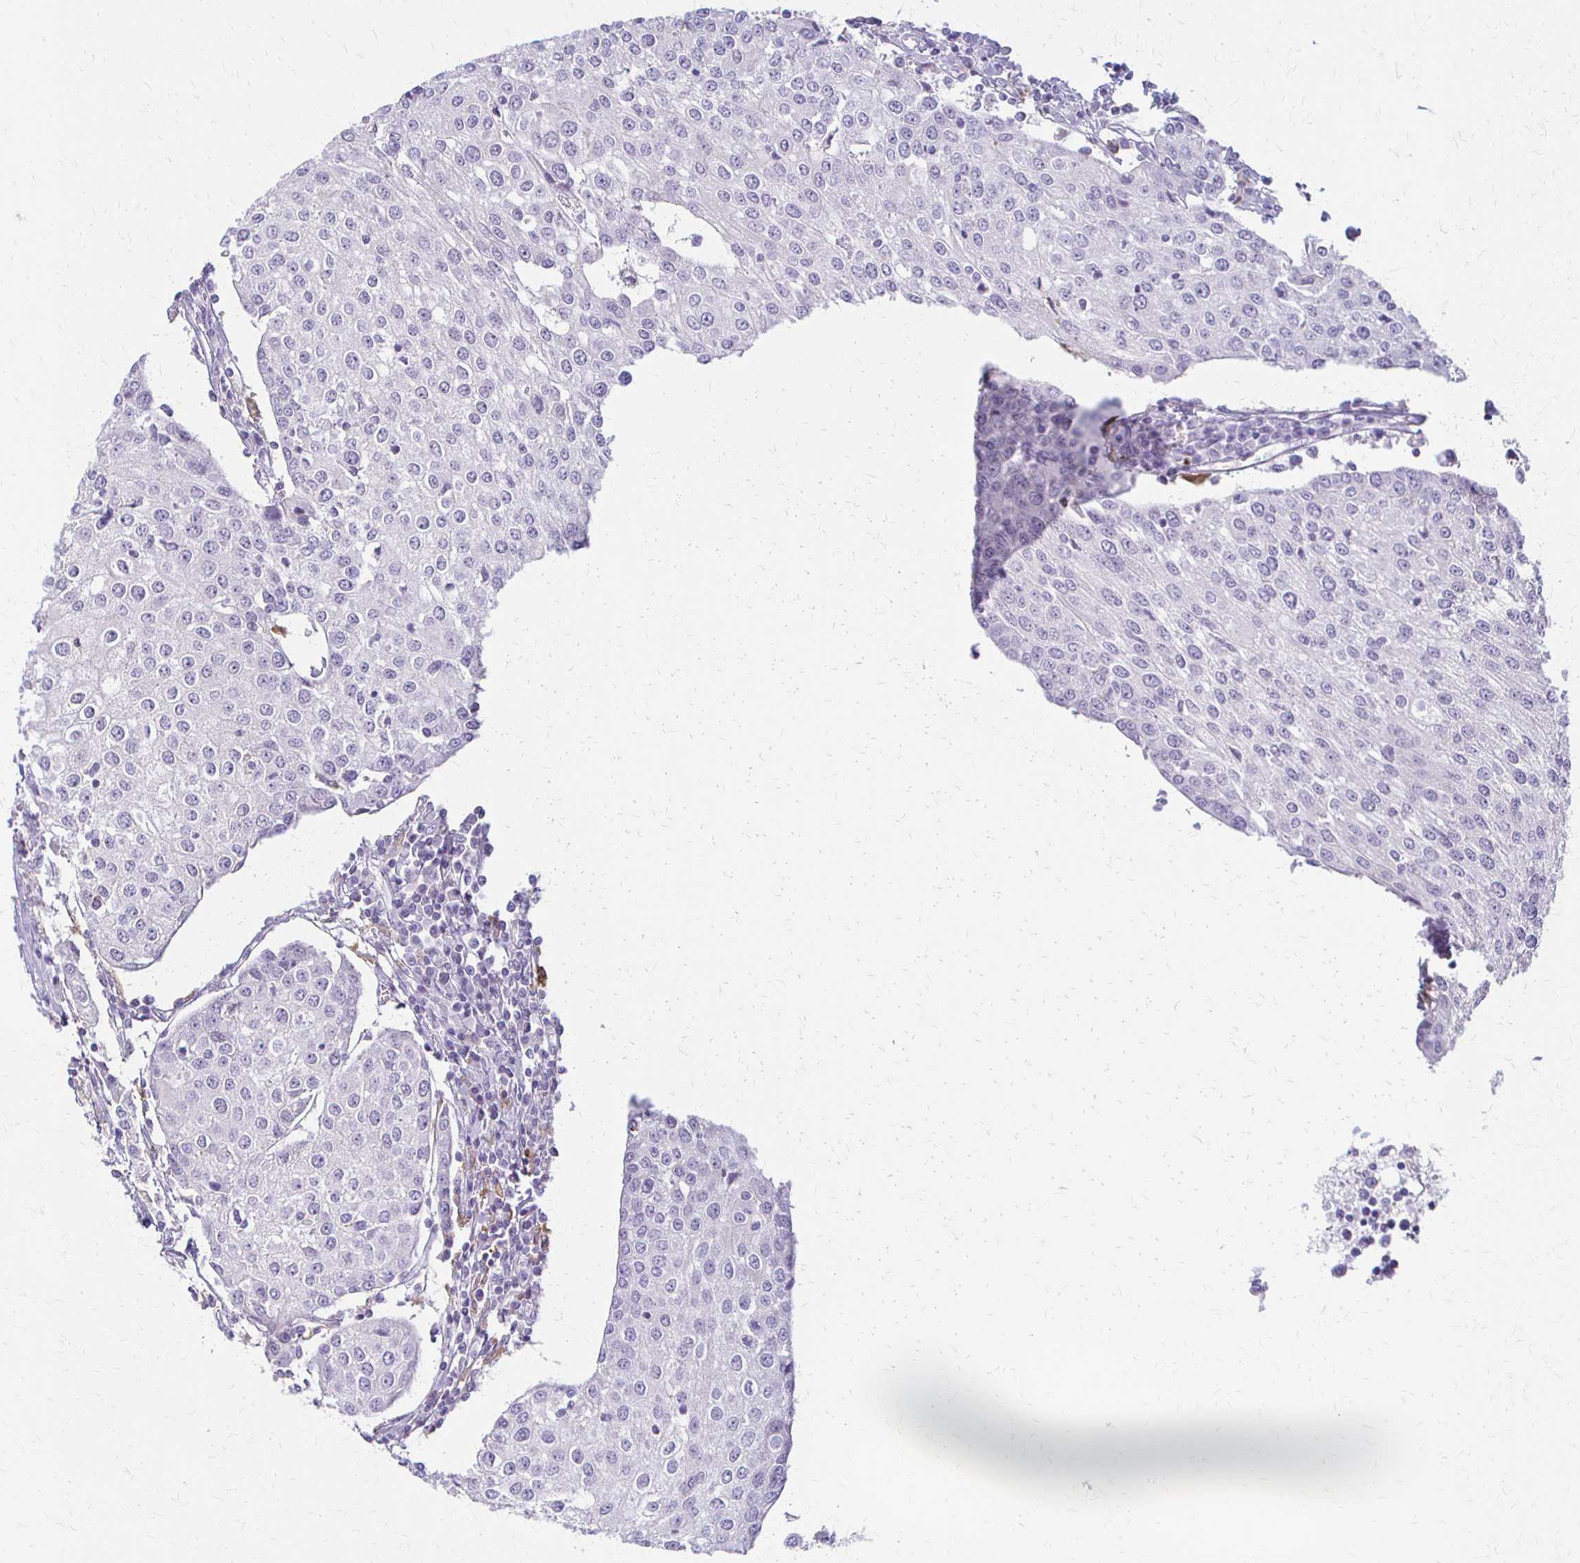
{"staining": {"intensity": "negative", "quantity": "none", "location": "none"}, "tissue": "urothelial cancer", "cell_type": "Tumor cells", "image_type": "cancer", "snomed": [{"axis": "morphology", "description": "Urothelial carcinoma, High grade"}, {"axis": "topography", "description": "Urinary bladder"}], "caption": "This is an immunohistochemistry image of high-grade urothelial carcinoma. There is no staining in tumor cells.", "gene": "ACP5", "patient": {"sex": "female", "age": 85}}